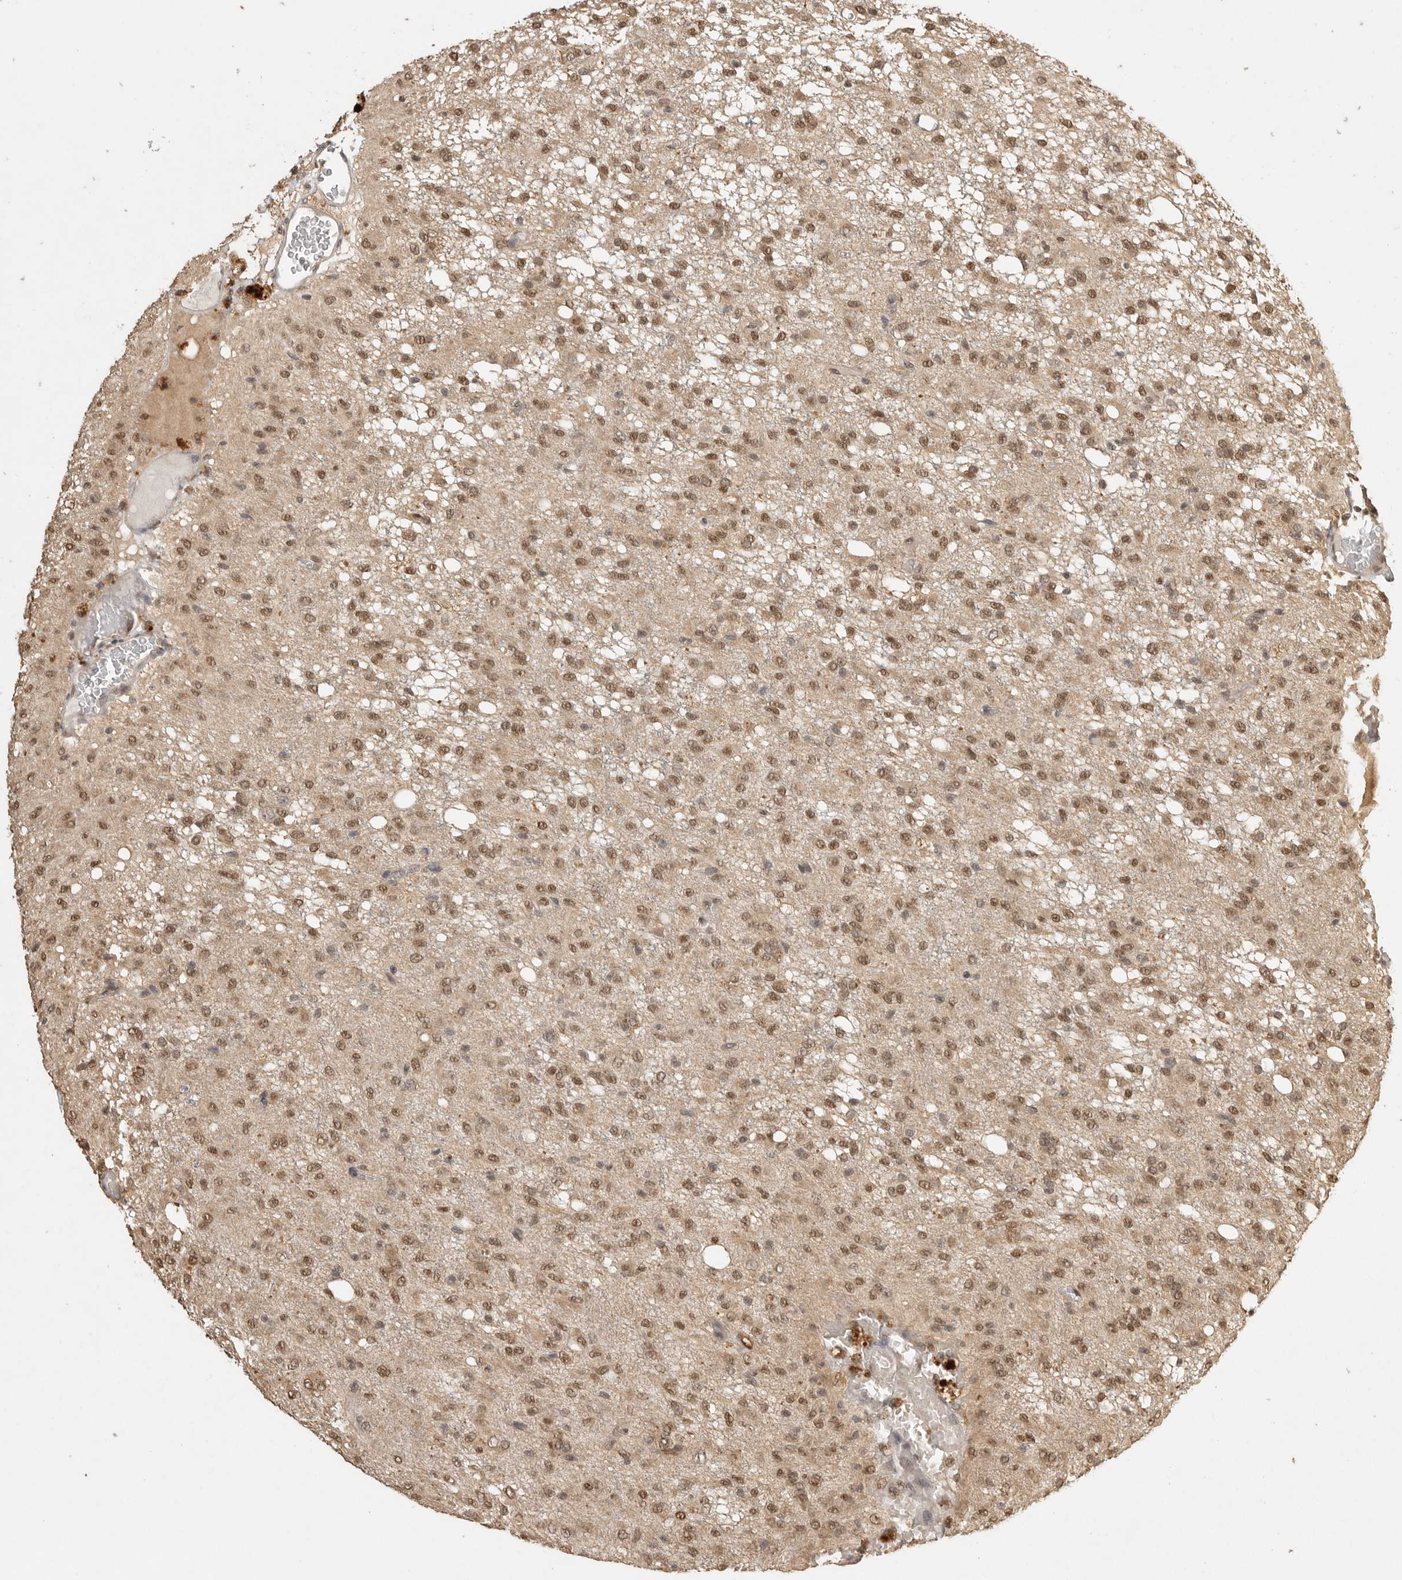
{"staining": {"intensity": "moderate", "quantity": ">75%", "location": "nuclear"}, "tissue": "glioma", "cell_type": "Tumor cells", "image_type": "cancer", "snomed": [{"axis": "morphology", "description": "Glioma, malignant, High grade"}, {"axis": "topography", "description": "Brain"}], "caption": "A histopathology image of glioma stained for a protein shows moderate nuclear brown staining in tumor cells. (DAB (3,3'-diaminobenzidine) = brown stain, brightfield microscopy at high magnification).", "gene": "DFFA", "patient": {"sex": "female", "age": 59}}